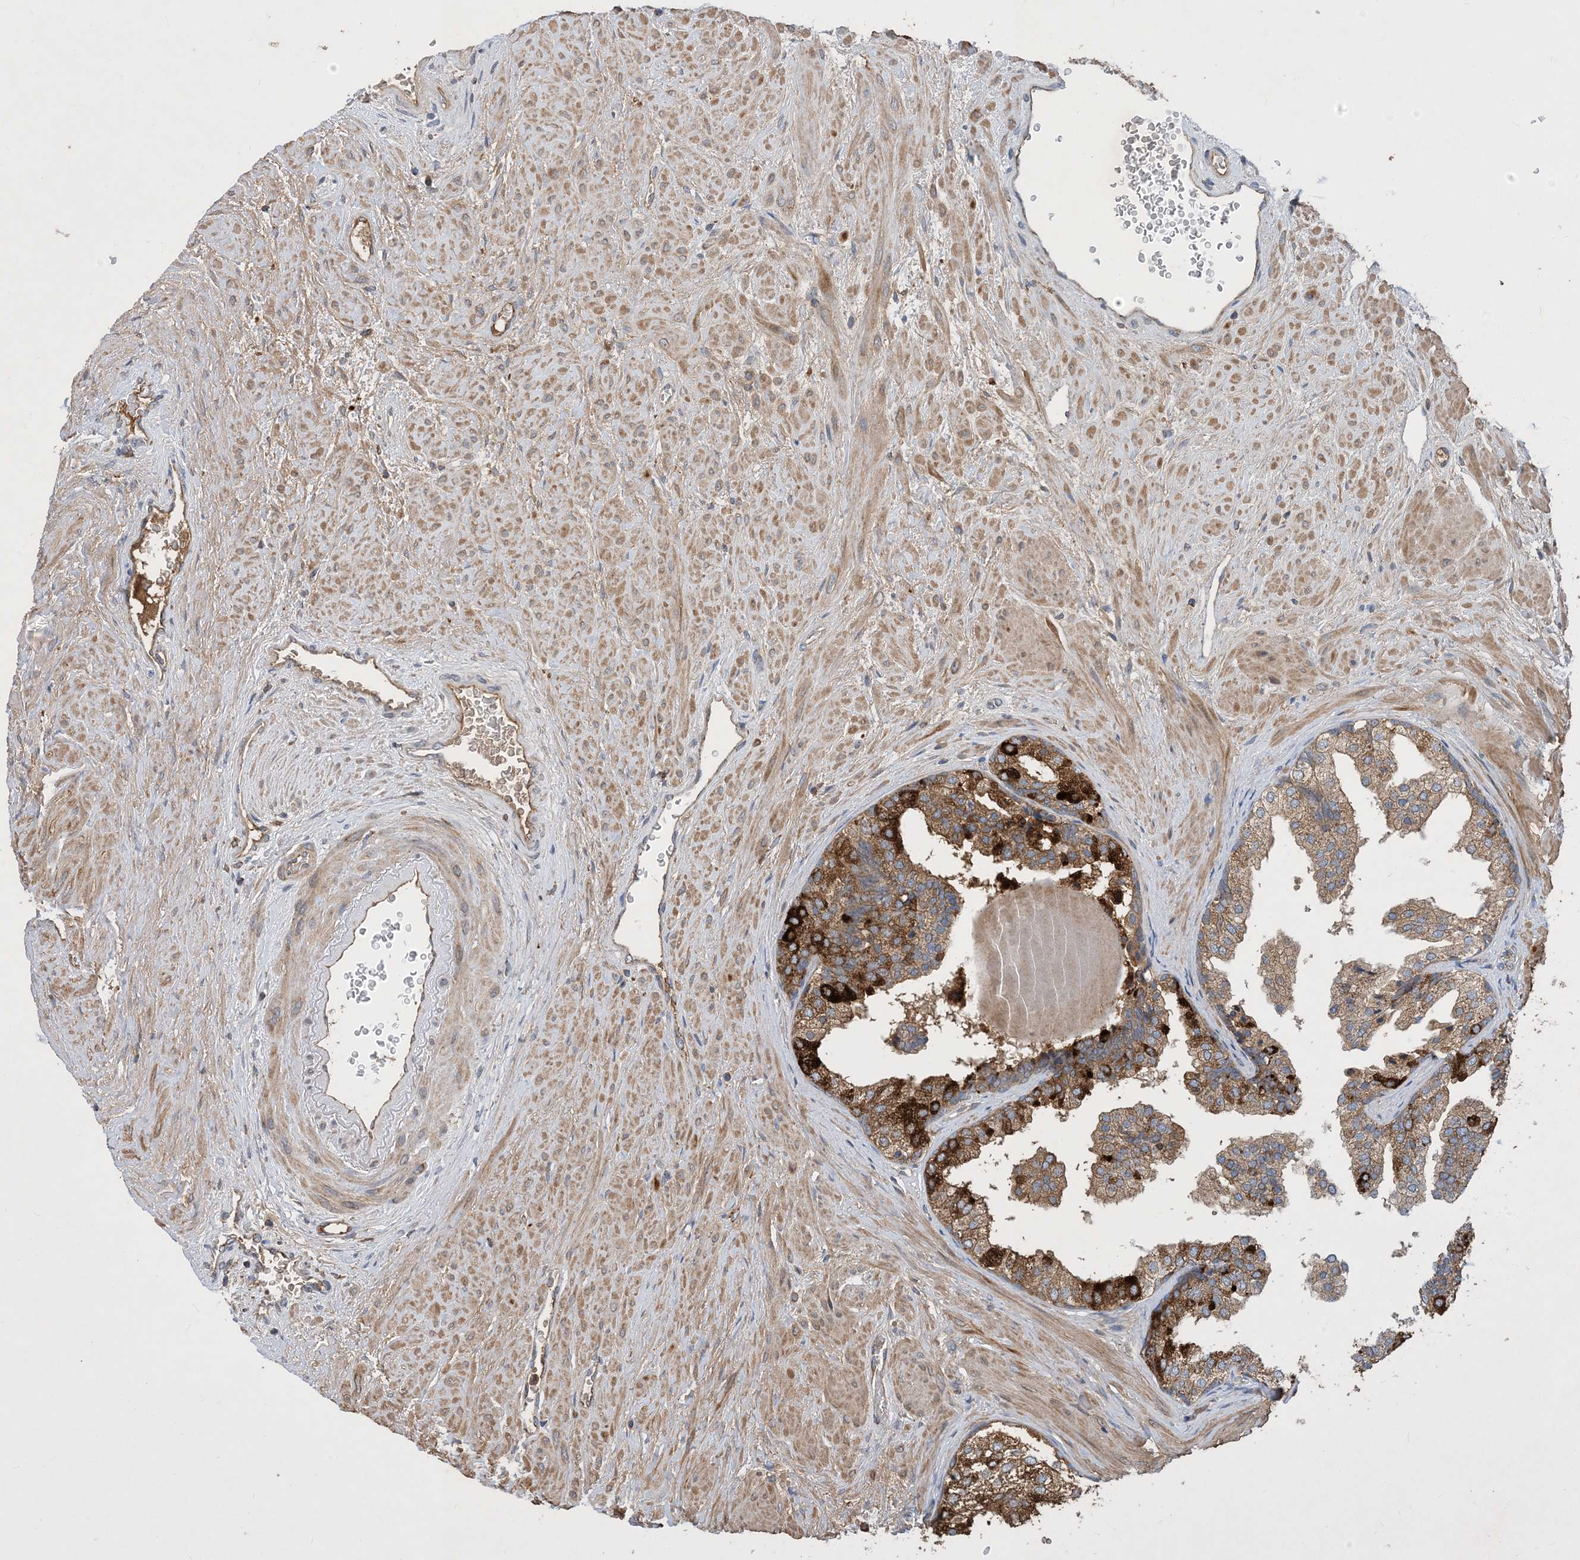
{"staining": {"intensity": "strong", "quantity": "<25%", "location": "cytoplasmic/membranous"}, "tissue": "prostate", "cell_type": "Glandular cells", "image_type": "normal", "snomed": [{"axis": "morphology", "description": "Normal tissue, NOS"}, {"axis": "topography", "description": "Prostate"}], "caption": "A high-resolution photomicrograph shows immunohistochemistry staining of unremarkable prostate, which reveals strong cytoplasmic/membranous expression in approximately <25% of glandular cells. (DAB IHC with brightfield microscopy, high magnification).", "gene": "STK19", "patient": {"sex": "male", "age": 48}}